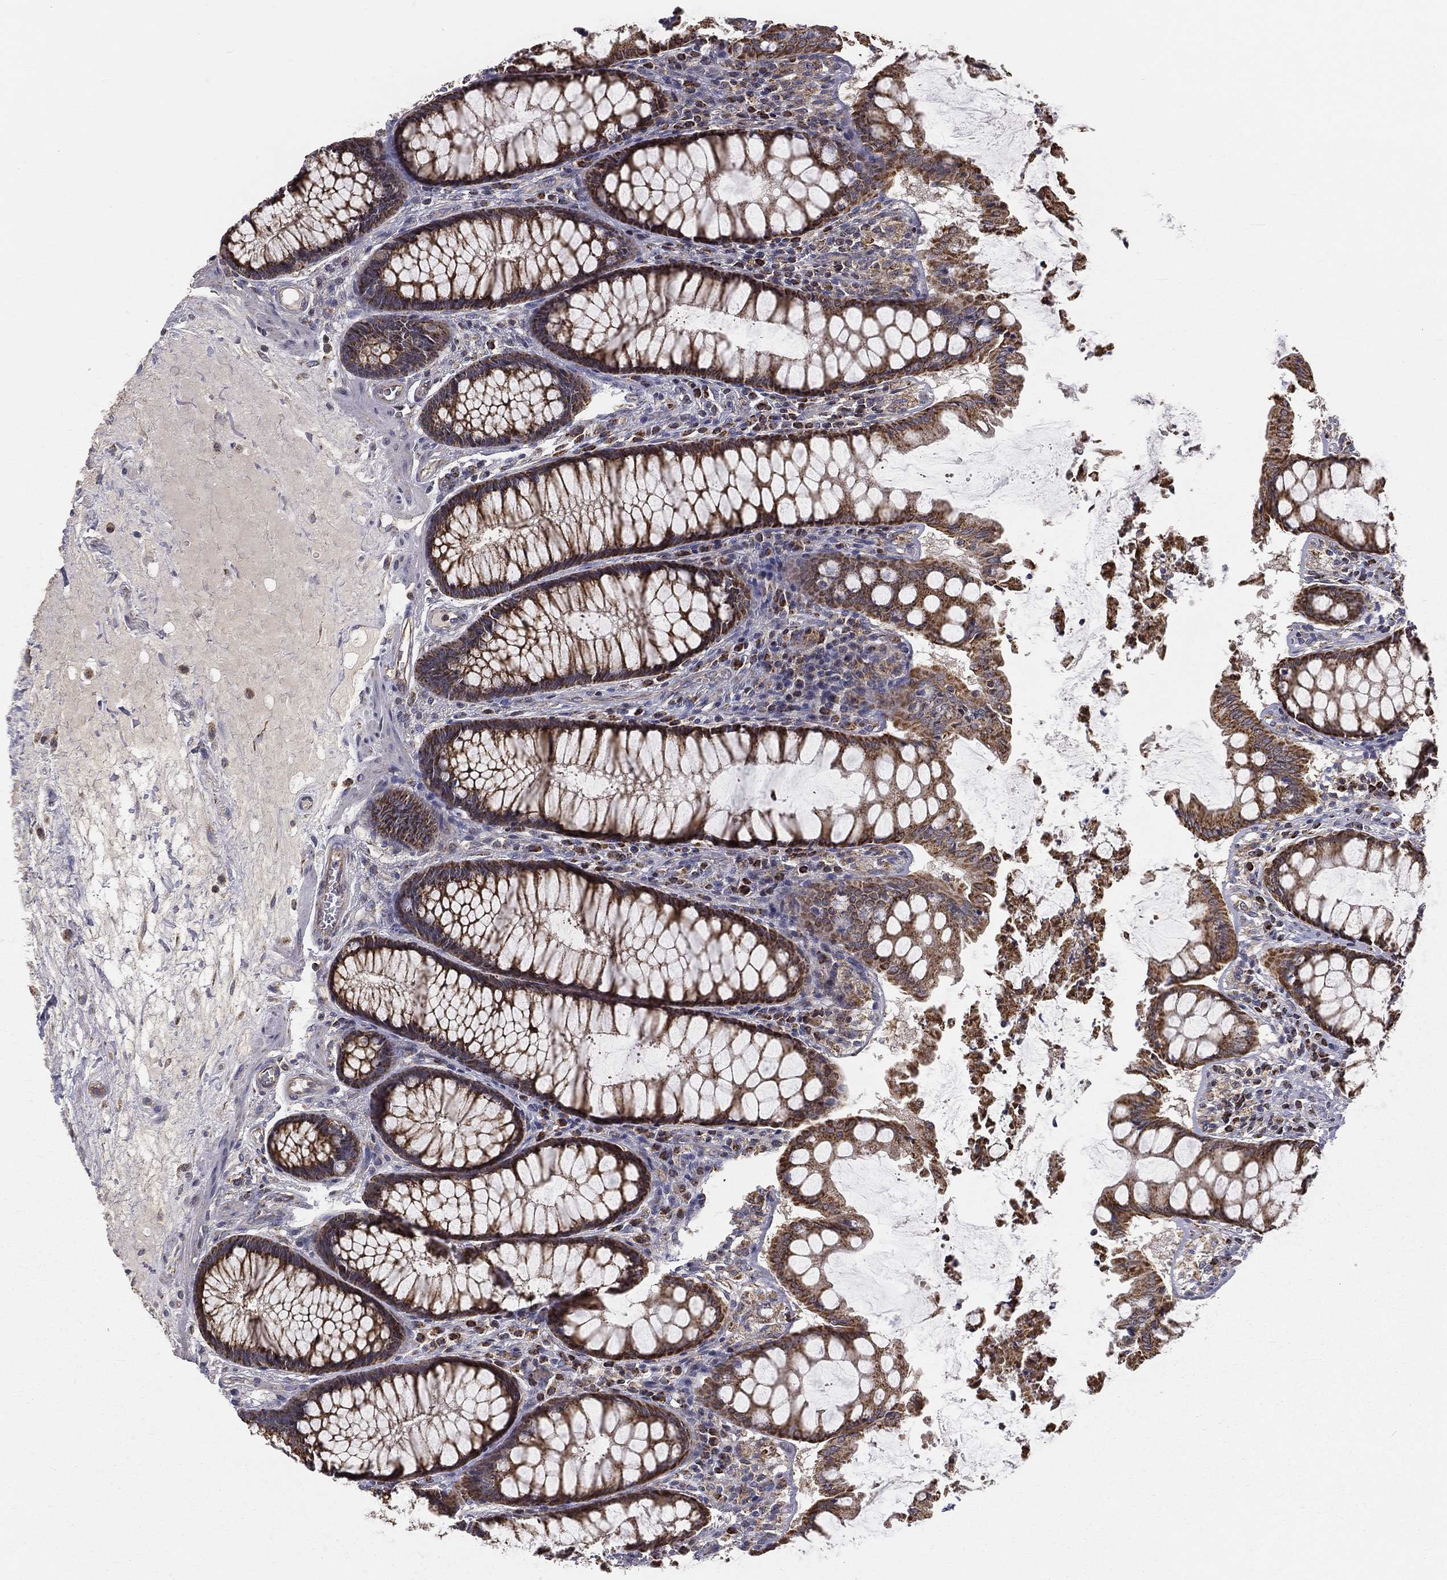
{"staining": {"intensity": "negative", "quantity": "none", "location": "none"}, "tissue": "colon", "cell_type": "Endothelial cells", "image_type": "normal", "snomed": [{"axis": "morphology", "description": "Normal tissue, NOS"}, {"axis": "topography", "description": "Colon"}], "caption": "The histopathology image exhibits no significant staining in endothelial cells of colon.", "gene": "GPD1", "patient": {"sex": "female", "age": 65}}